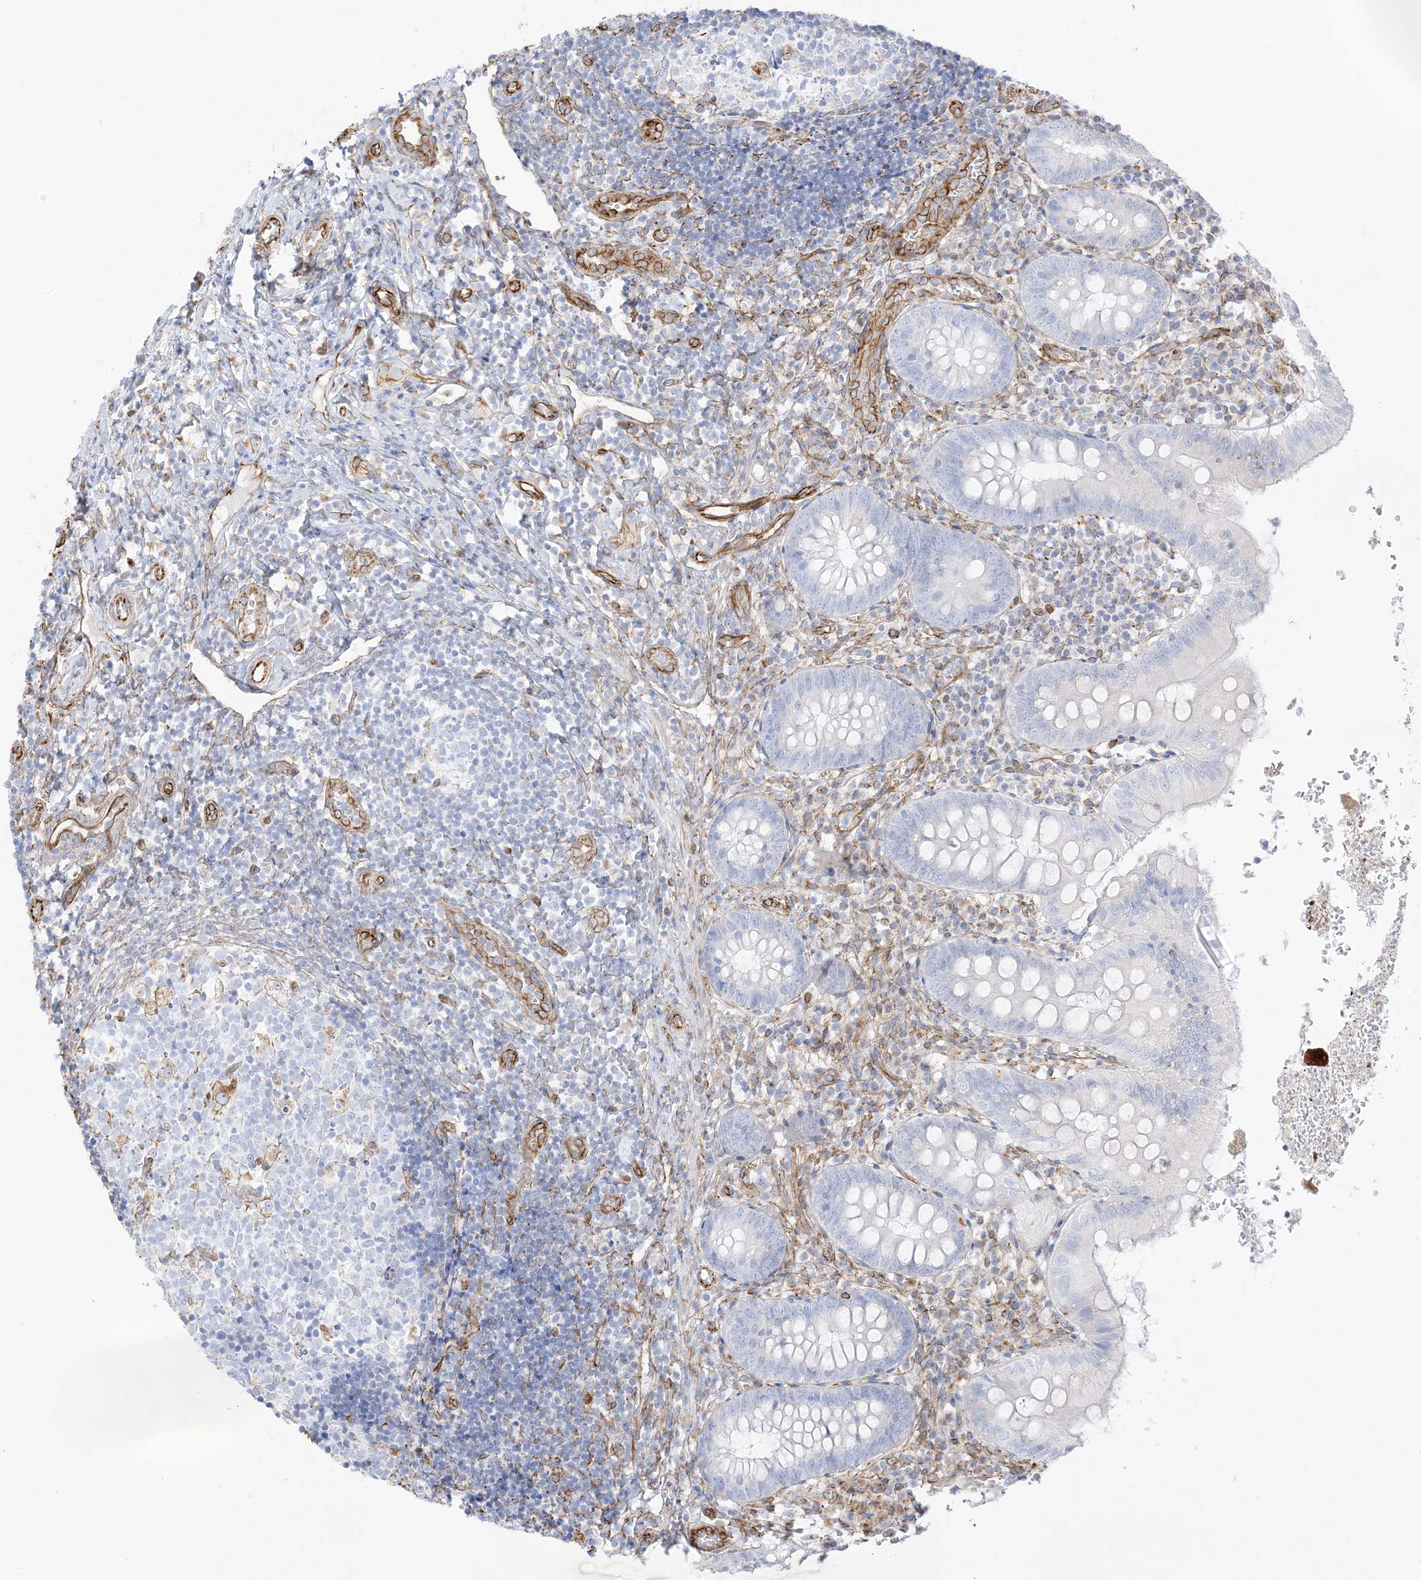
{"staining": {"intensity": "negative", "quantity": "none", "location": "none"}, "tissue": "appendix", "cell_type": "Glandular cells", "image_type": "normal", "snomed": [{"axis": "morphology", "description": "Normal tissue, NOS"}, {"axis": "topography", "description": "Appendix"}], "caption": "High power microscopy photomicrograph of an immunohistochemistry (IHC) micrograph of benign appendix, revealing no significant staining in glandular cells.", "gene": "PID1", "patient": {"sex": "male", "age": 8}}